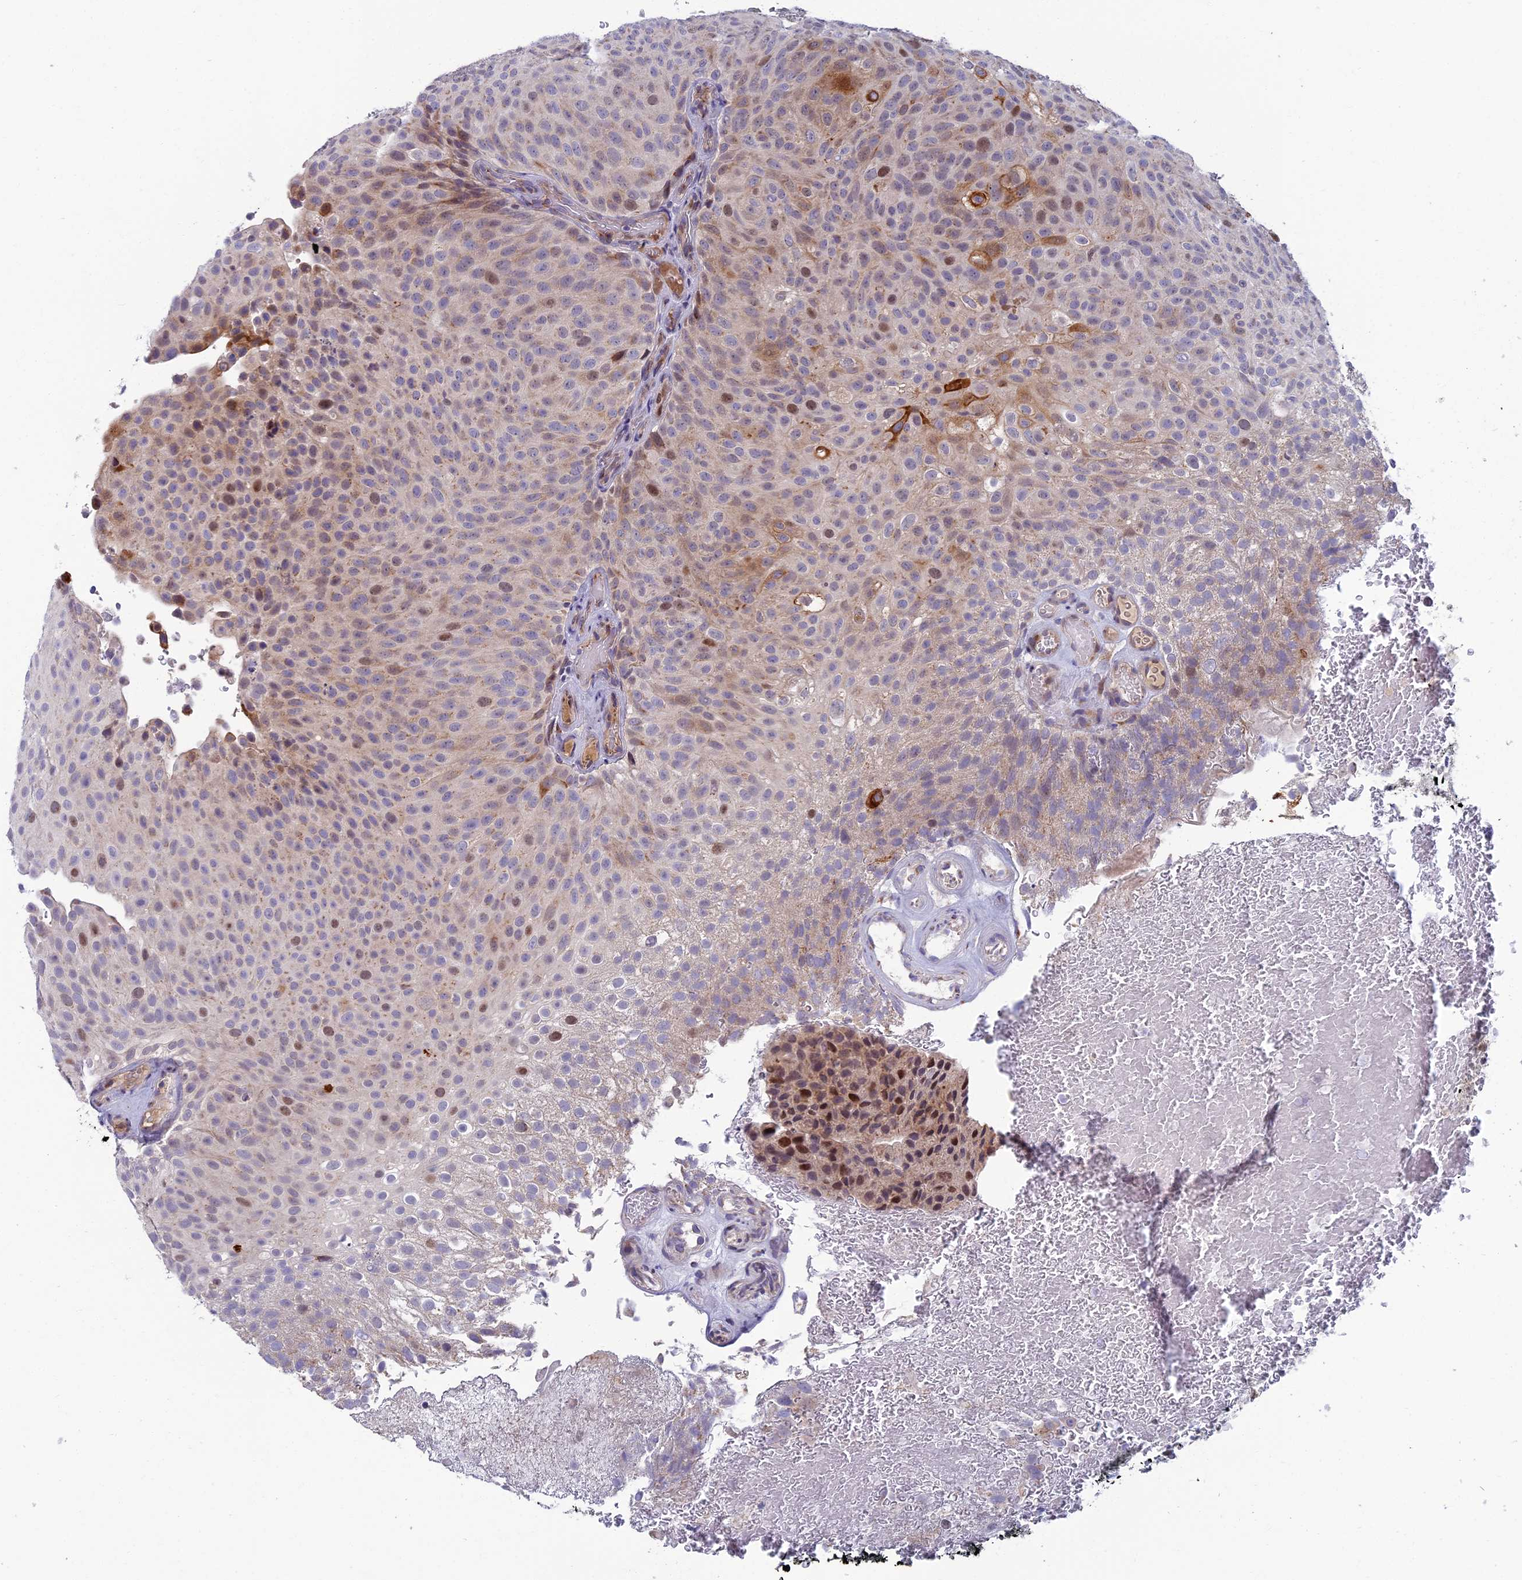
{"staining": {"intensity": "moderate", "quantity": "<25%", "location": "cytoplasmic/membranous,nuclear"}, "tissue": "urothelial cancer", "cell_type": "Tumor cells", "image_type": "cancer", "snomed": [{"axis": "morphology", "description": "Urothelial carcinoma, Low grade"}, {"axis": "topography", "description": "Urinary bladder"}], "caption": "DAB (3,3'-diaminobenzidine) immunohistochemical staining of urothelial cancer shows moderate cytoplasmic/membranous and nuclear protein staining in about <25% of tumor cells. (DAB (3,3'-diaminobenzidine) IHC, brown staining for protein, blue staining for nuclei).", "gene": "LIG1", "patient": {"sex": "male", "age": 78}}